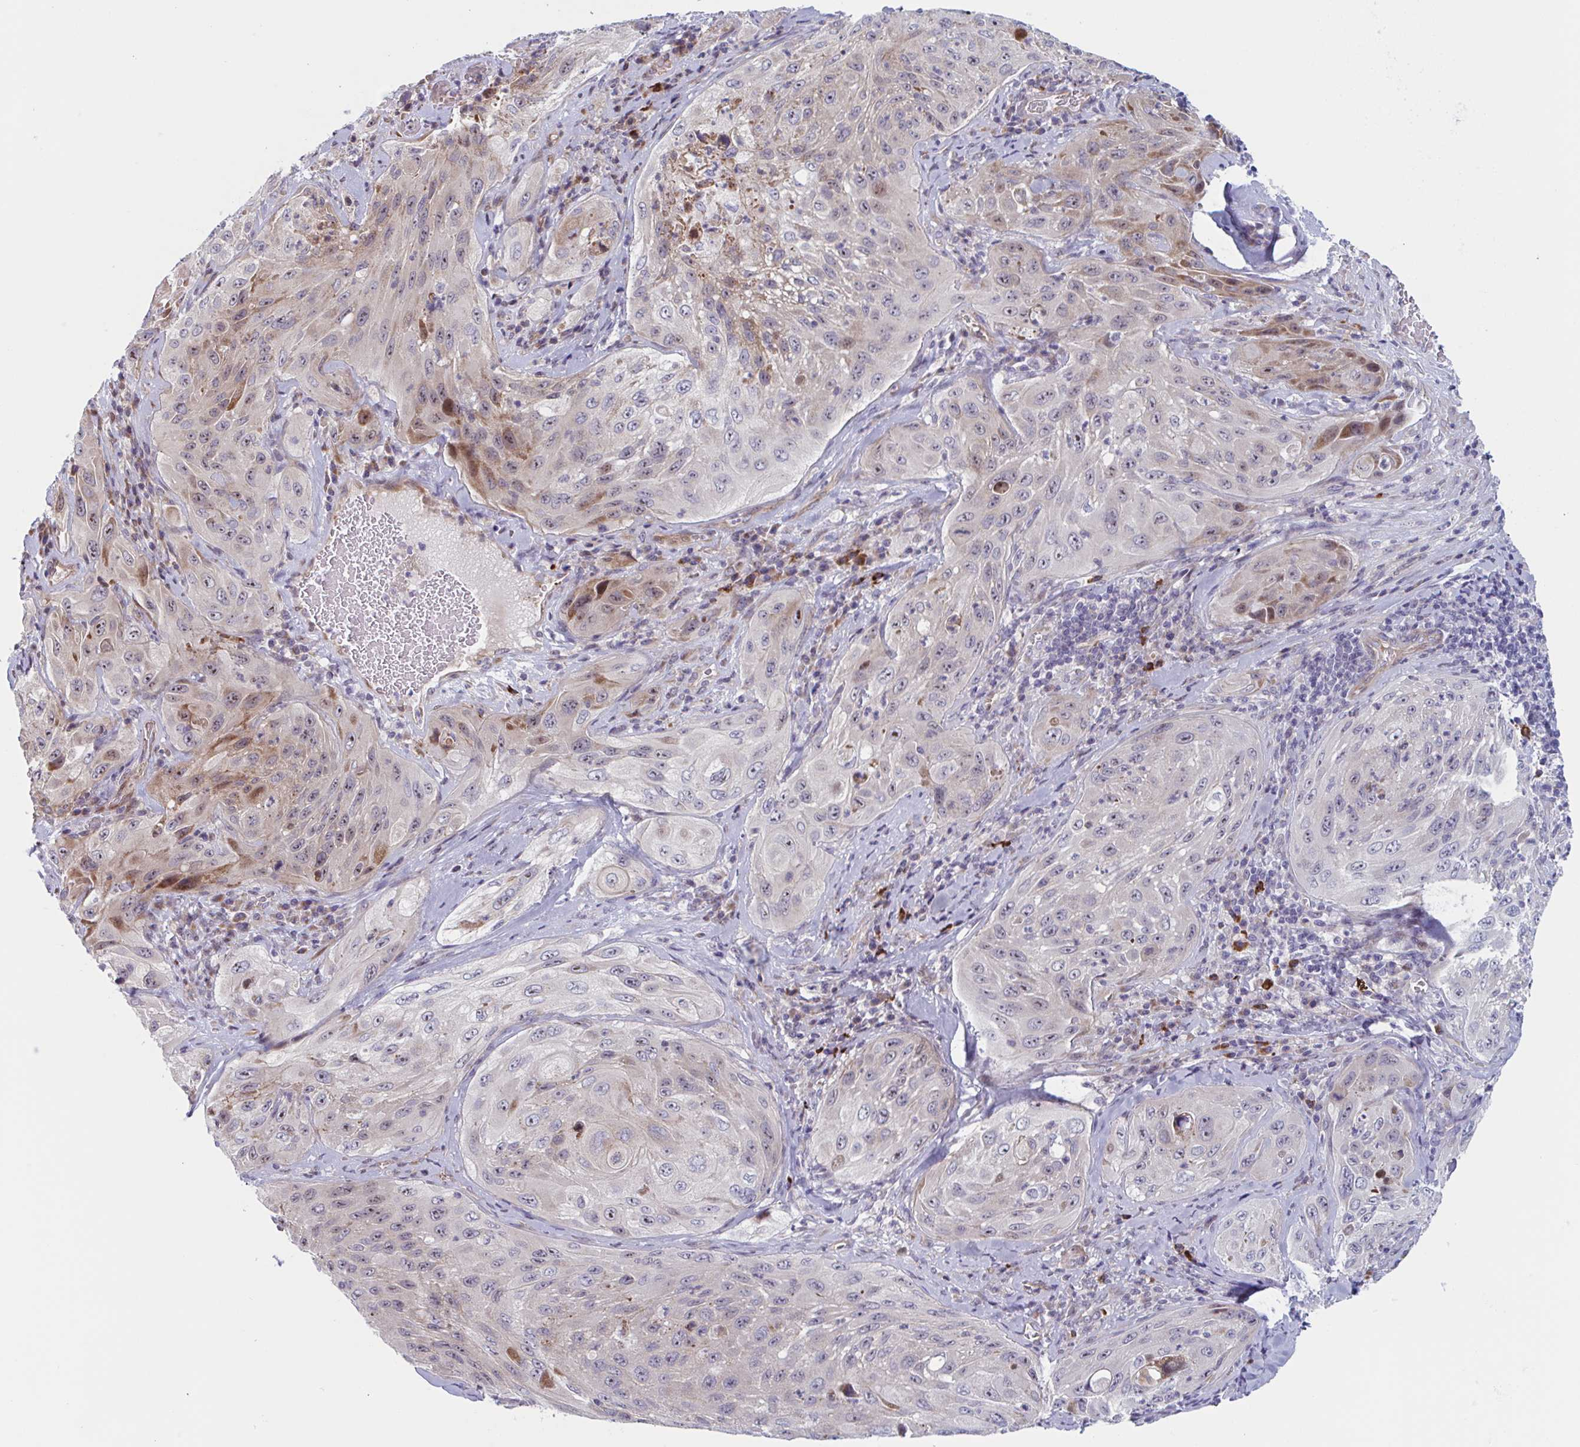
{"staining": {"intensity": "moderate", "quantity": "<25%", "location": "cytoplasmic/membranous,nuclear"}, "tissue": "cervical cancer", "cell_type": "Tumor cells", "image_type": "cancer", "snomed": [{"axis": "morphology", "description": "Squamous cell carcinoma, NOS"}, {"axis": "topography", "description": "Cervix"}], "caption": "IHC photomicrograph of cervical squamous cell carcinoma stained for a protein (brown), which reveals low levels of moderate cytoplasmic/membranous and nuclear staining in approximately <25% of tumor cells.", "gene": "DUXA", "patient": {"sex": "female", "age": 42}}